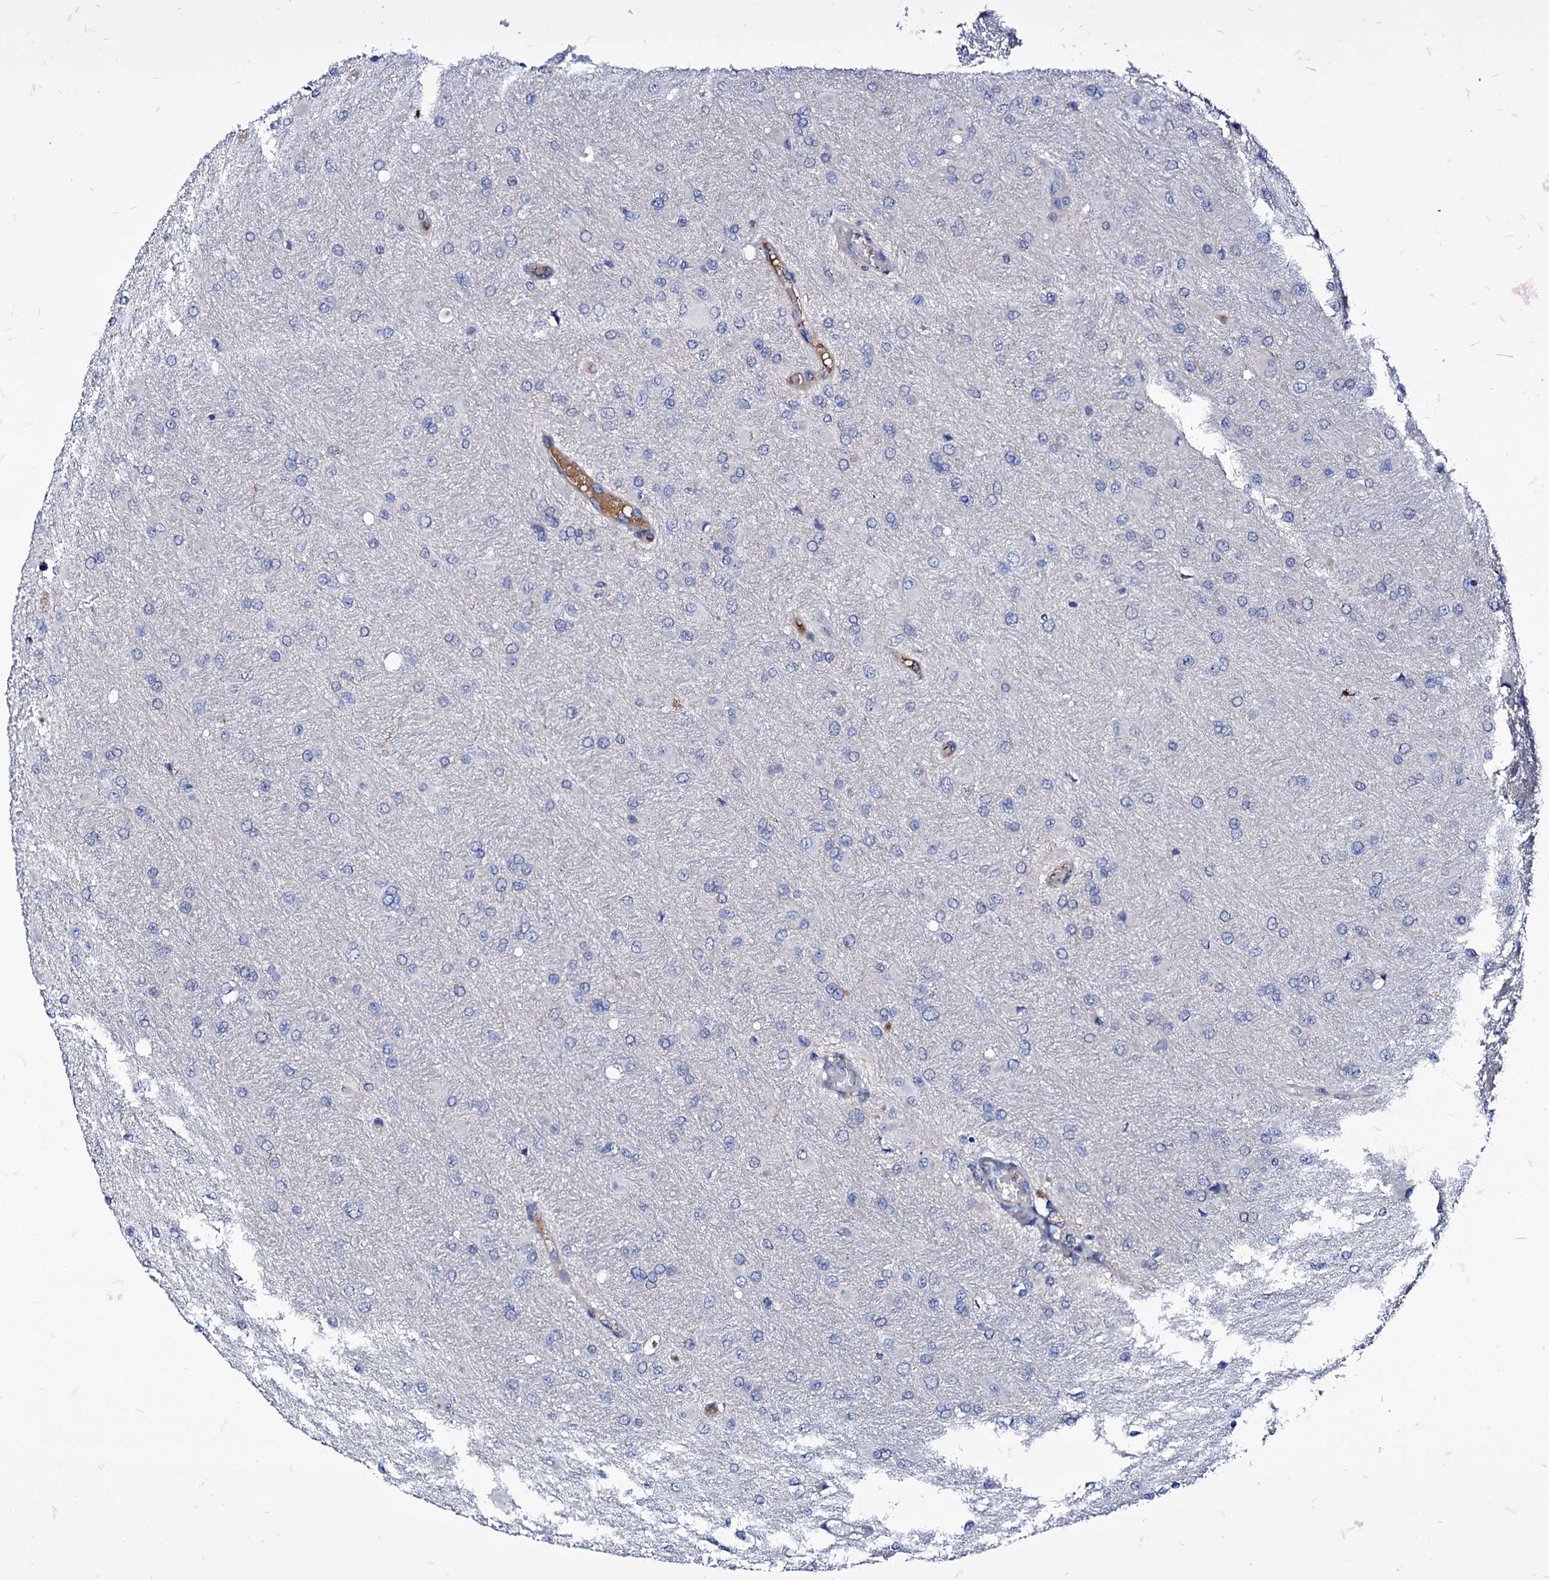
{"staining": {"intensity": "negative", "quantity": "none", "location": "none"}, "tissue": "glioma", "cell_type": "Tumor cells", "image_type": "cancer", "snomed": [{"axis": "morphology", "description": "Glioma, malignant, High grade"}, {"axis": "topography", "description": "Cerebral cortex"}], "caption": "This is a histopathology image of immunohistochemistry (IHC) staining of glioma, which shows no expression in tumor cells.", "gene": "AXL", "patient": {"sex": "female", "age": 36}}